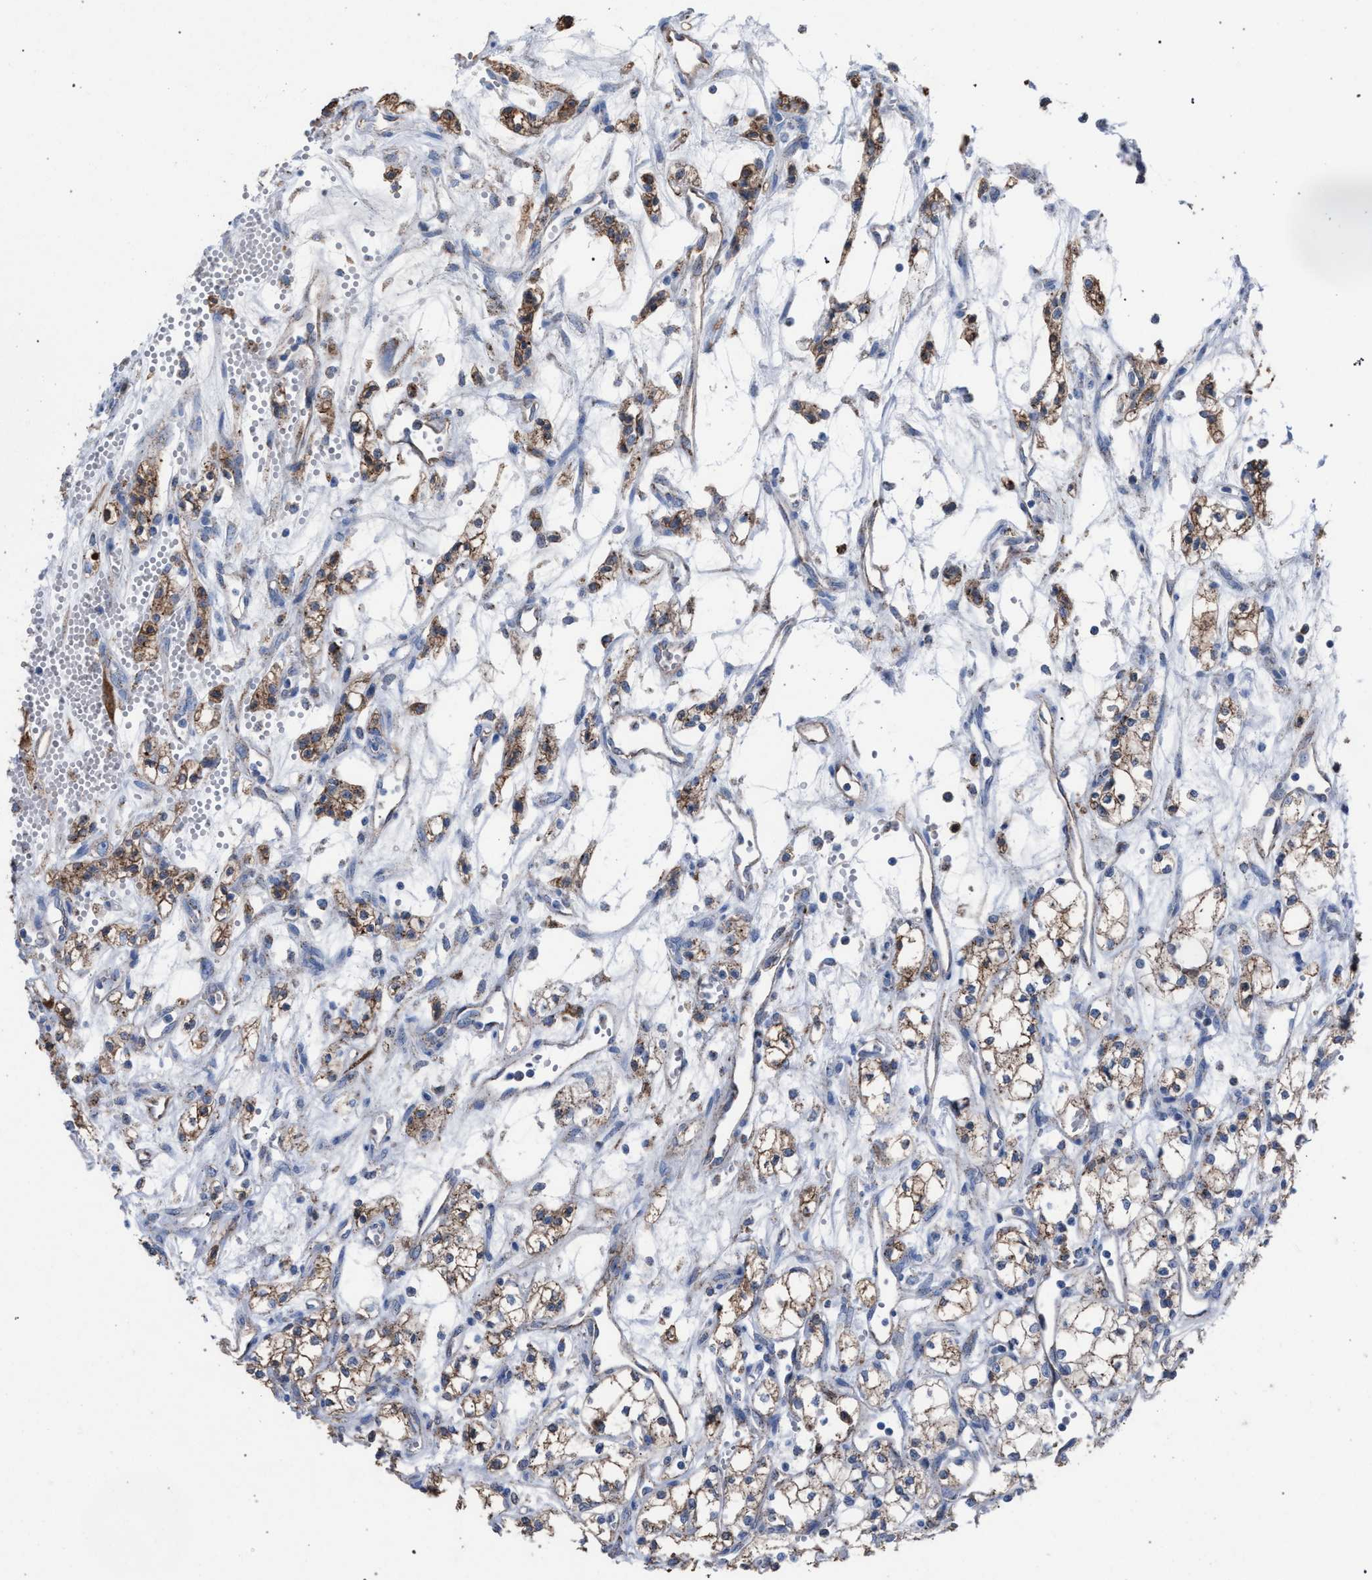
{"staining": {"intensity": "weak", "quantity": ">75%", "location": "cytoplasmic/membranous"}, "tissue": "renal cancer", "cell_type": "Tumor cells", "image_type": "cancer", "snomed": [{"axis": "morphology", "description": "Adenocarcinoma, NOS"}, {"axis": "topography", "description": "Kidney"}], "caption": "An IHC micrograph of tumor tissue is shown. Protein staining in brown highlights weak cytoplasmic/membranous positivity in adenocarcinoma (renal) within tumor cells.", "gene": "HSD17B4", "patient": {"sex": "male", "age": 59}}